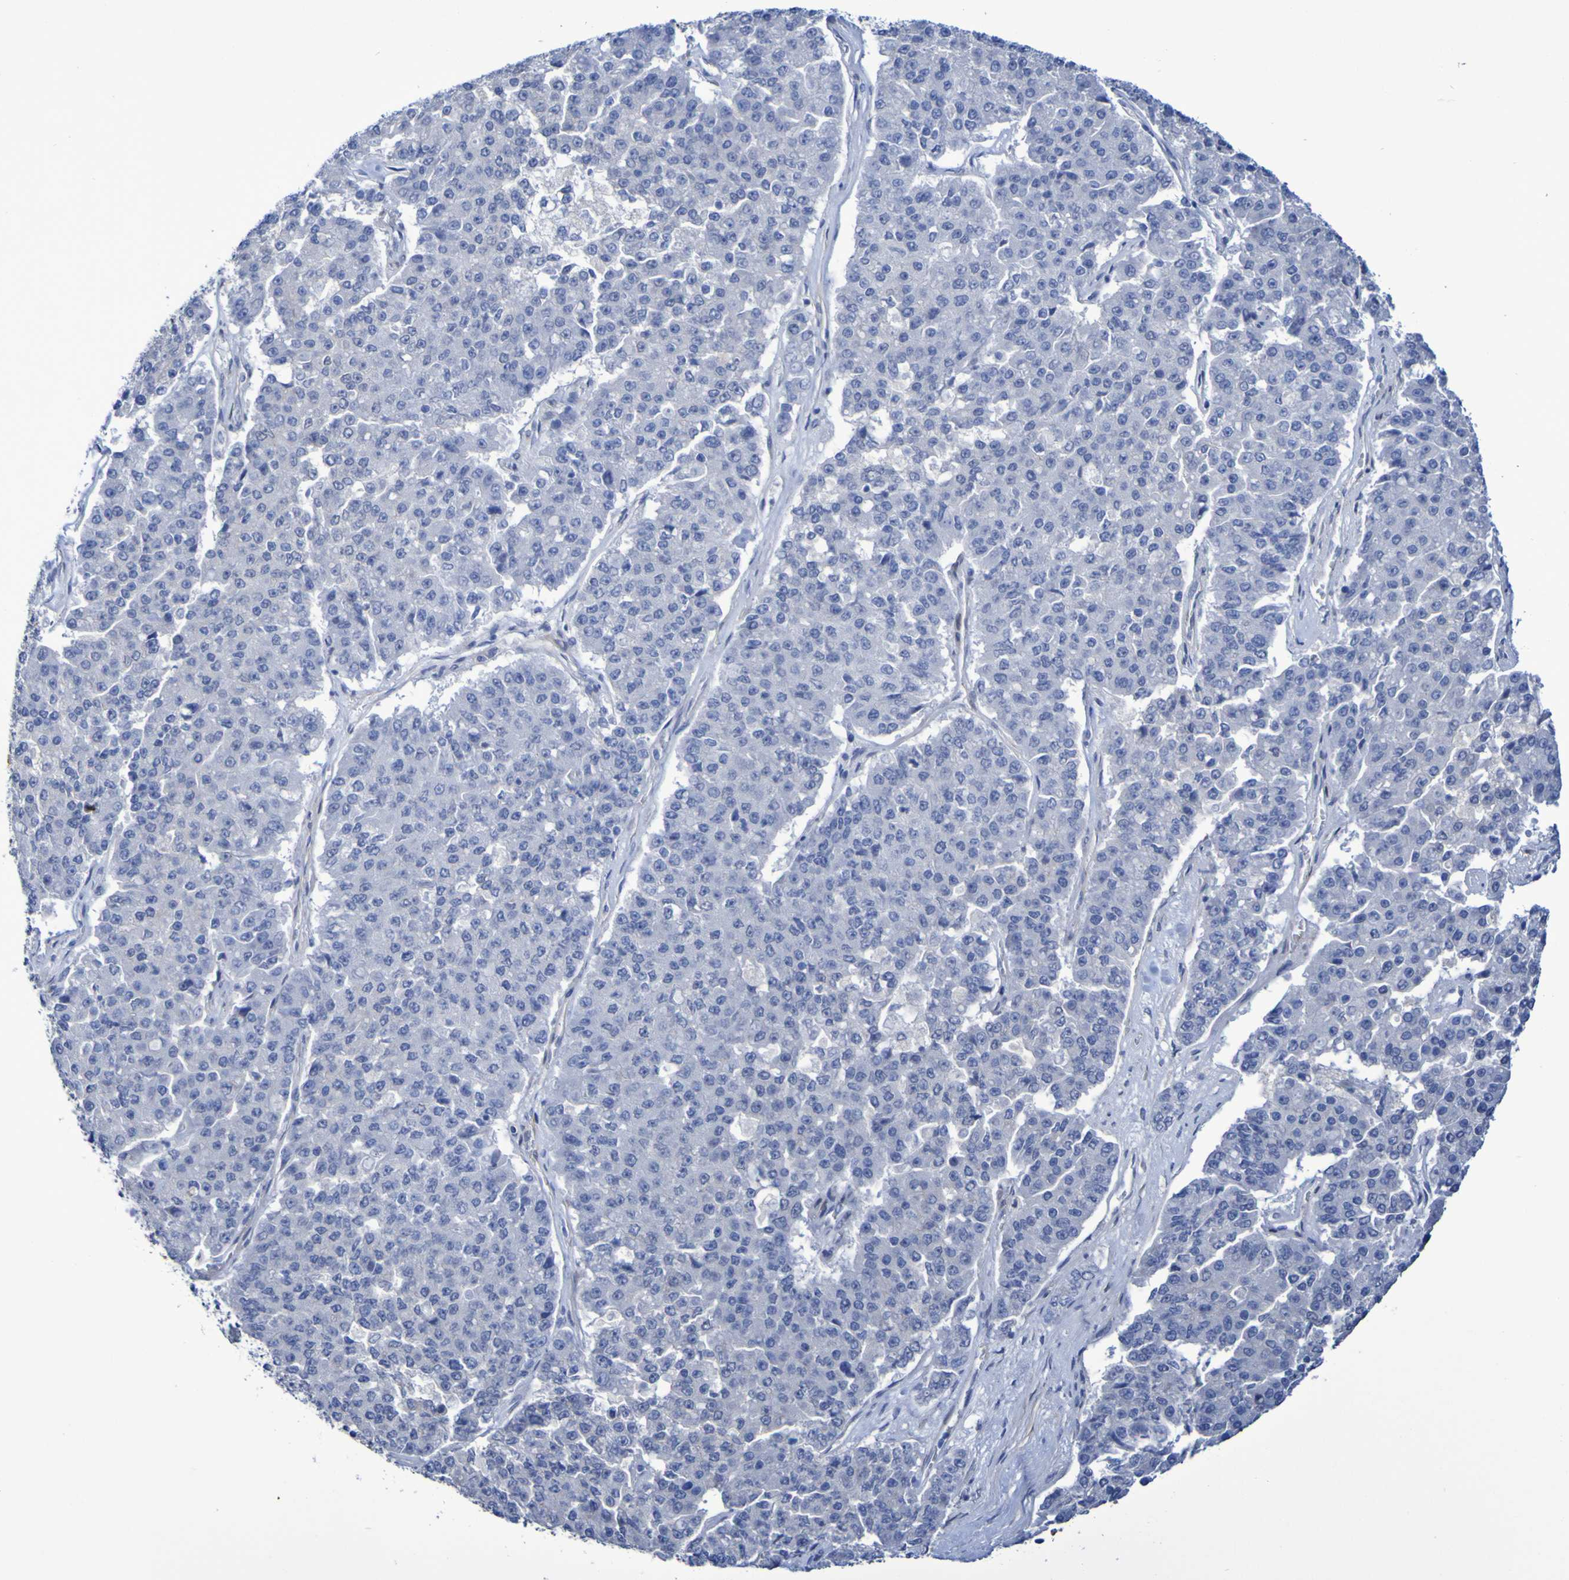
{"staining": {"intensity": "negative", "quantity": "none", "location": "none"}, "tissue": "pancreatic cancer", "cell_type": "Tumor cells", "image_type": "cancer", "snomed": [{"axis": "morphology", "description": "Adenocarcinoma, NOS"}, {"axis": "topography", "description": "Pancreas"}], "caption": "The IHC histopathology image has no significant staining in tumor cells of adenocarcinoma (pancreatic) tissue.", "gene": "LPP", "patient": {"sex": "male", "age": 50}}